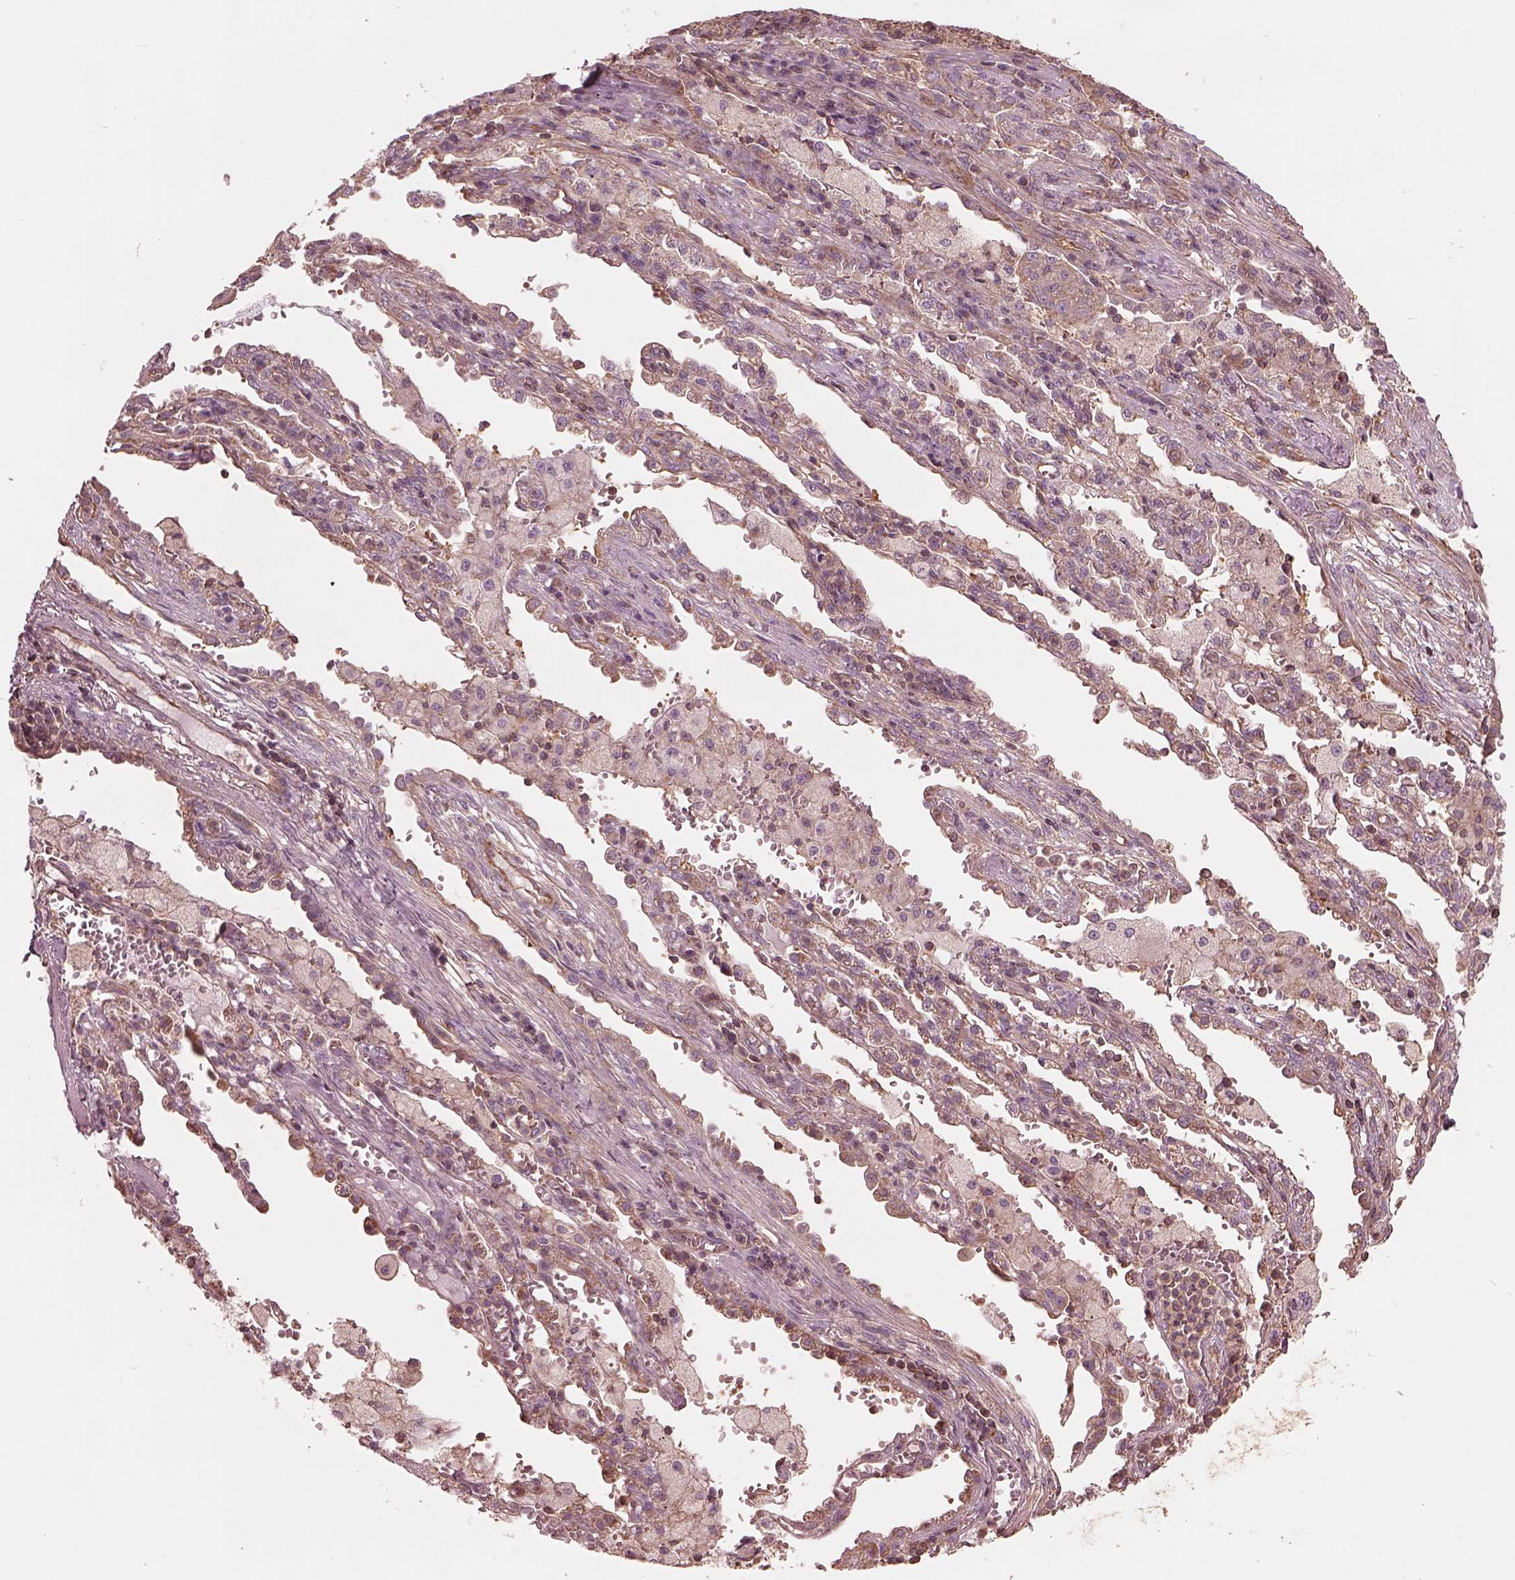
{"staining": {"intensity": "weak", "quantity": "25%-75%", "location": "cytoplasmic/membranous"}, "tissue": "lung cancer", "cell_type": "Tumor cells", "image_type": "cancer", "snomed": [{"axis": "morphology", "description": "Adenocarcinoma, NOS"}, {"axis": "topography", "description": "Lung"}], "caption": "Immunohistochemical staining of human adenocarcinoma (lung) reveals low levels of weak cytoplasmic/membranous expression in about 25%-75% of tumor cells.", "gene": "STK33", "patient": {"sex": "male", "age": 57}}